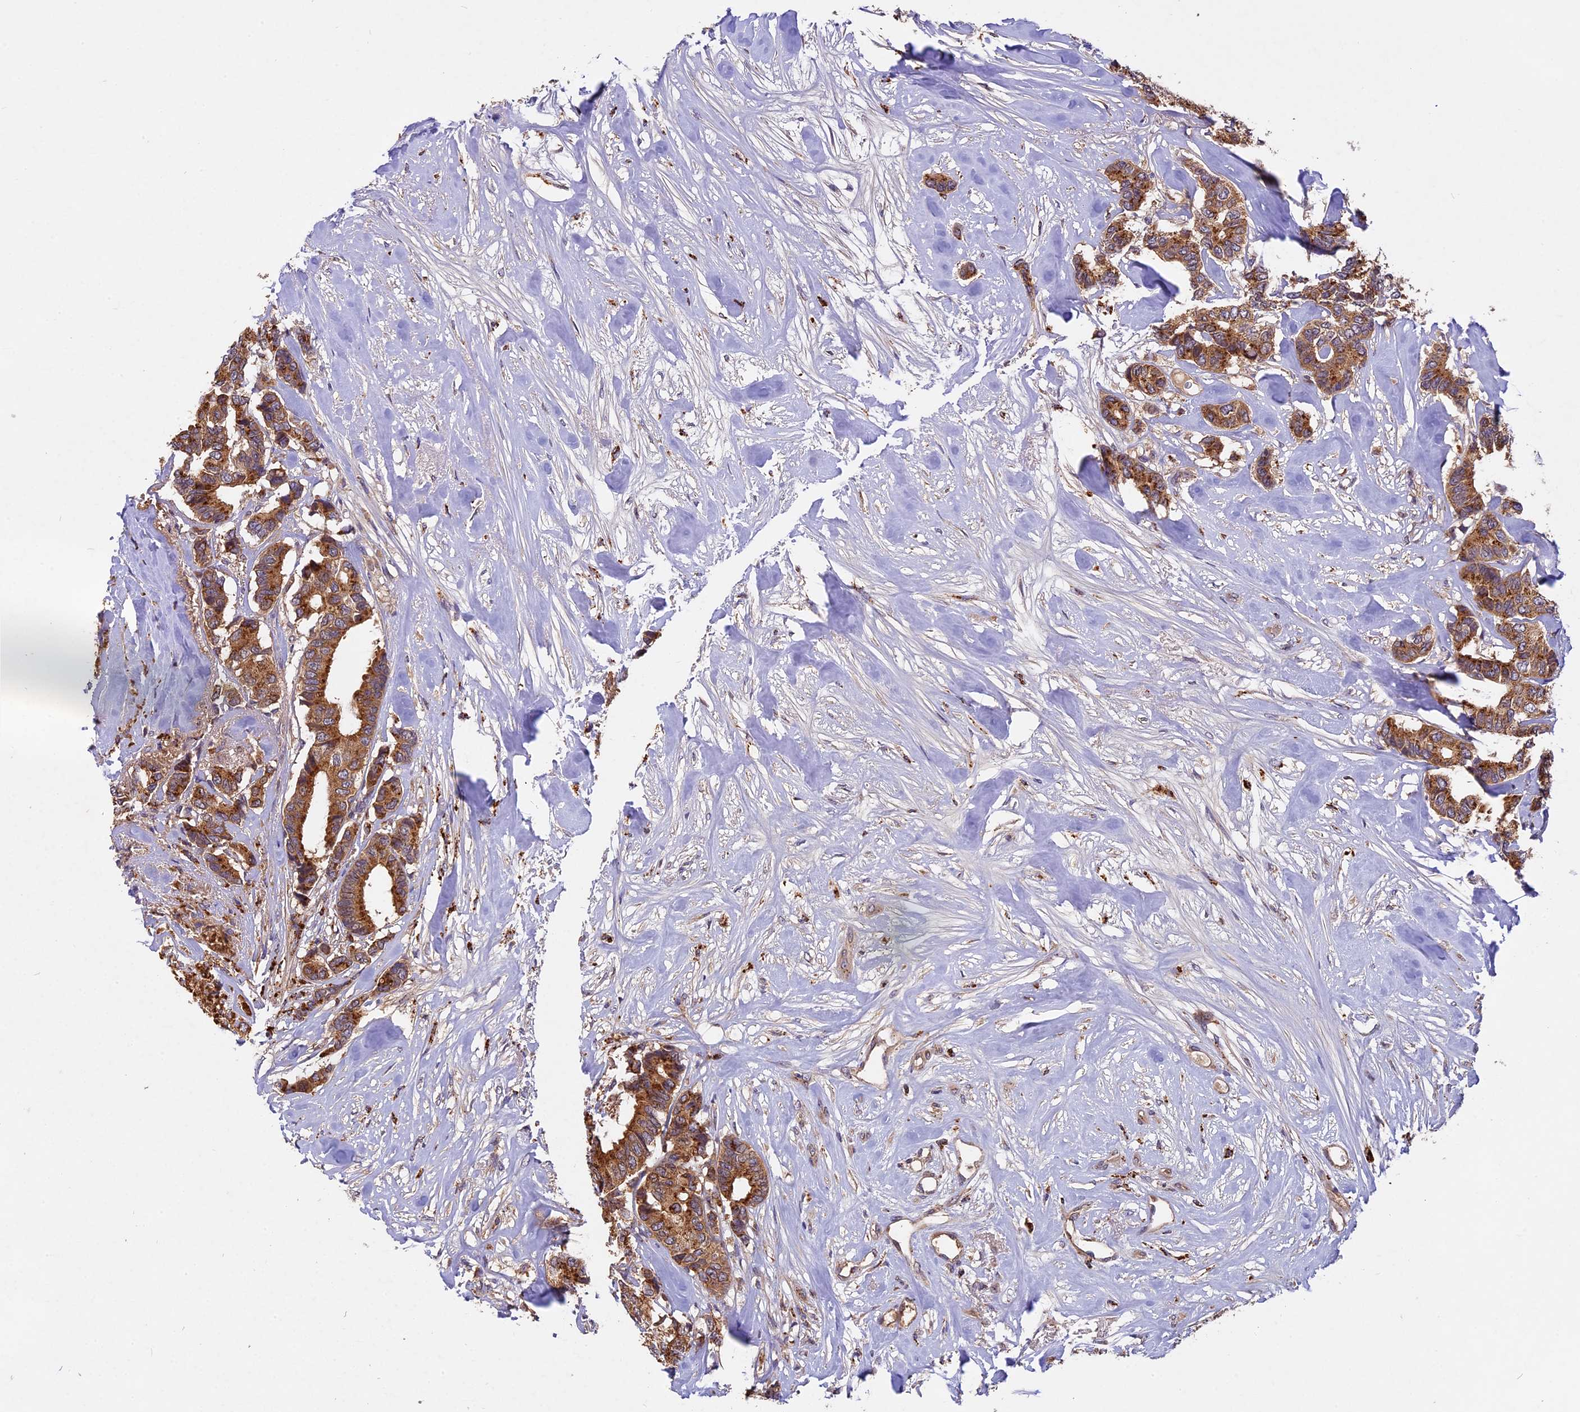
{"staining": {"intensity": "strong", "quantity": ">75%", "location": "cytoplasmic/membranous"}, "tissue": "breast cancer", "cell_type": "Tumor cells", "image_type": "cancer", "snomed": [{"axis": "morphology", "description": "Duct carcinoma"}, {"axis": "topography", "description": "Breast"}], "caption": "The photomicrograph reveals staining of intraductal carcinoma (breast), revealing strong cytoplasmic/membranous protein expression (brown color) within tumor cells.", "gene": "COPE", "patient": {"sex": "female", "age": 87}}